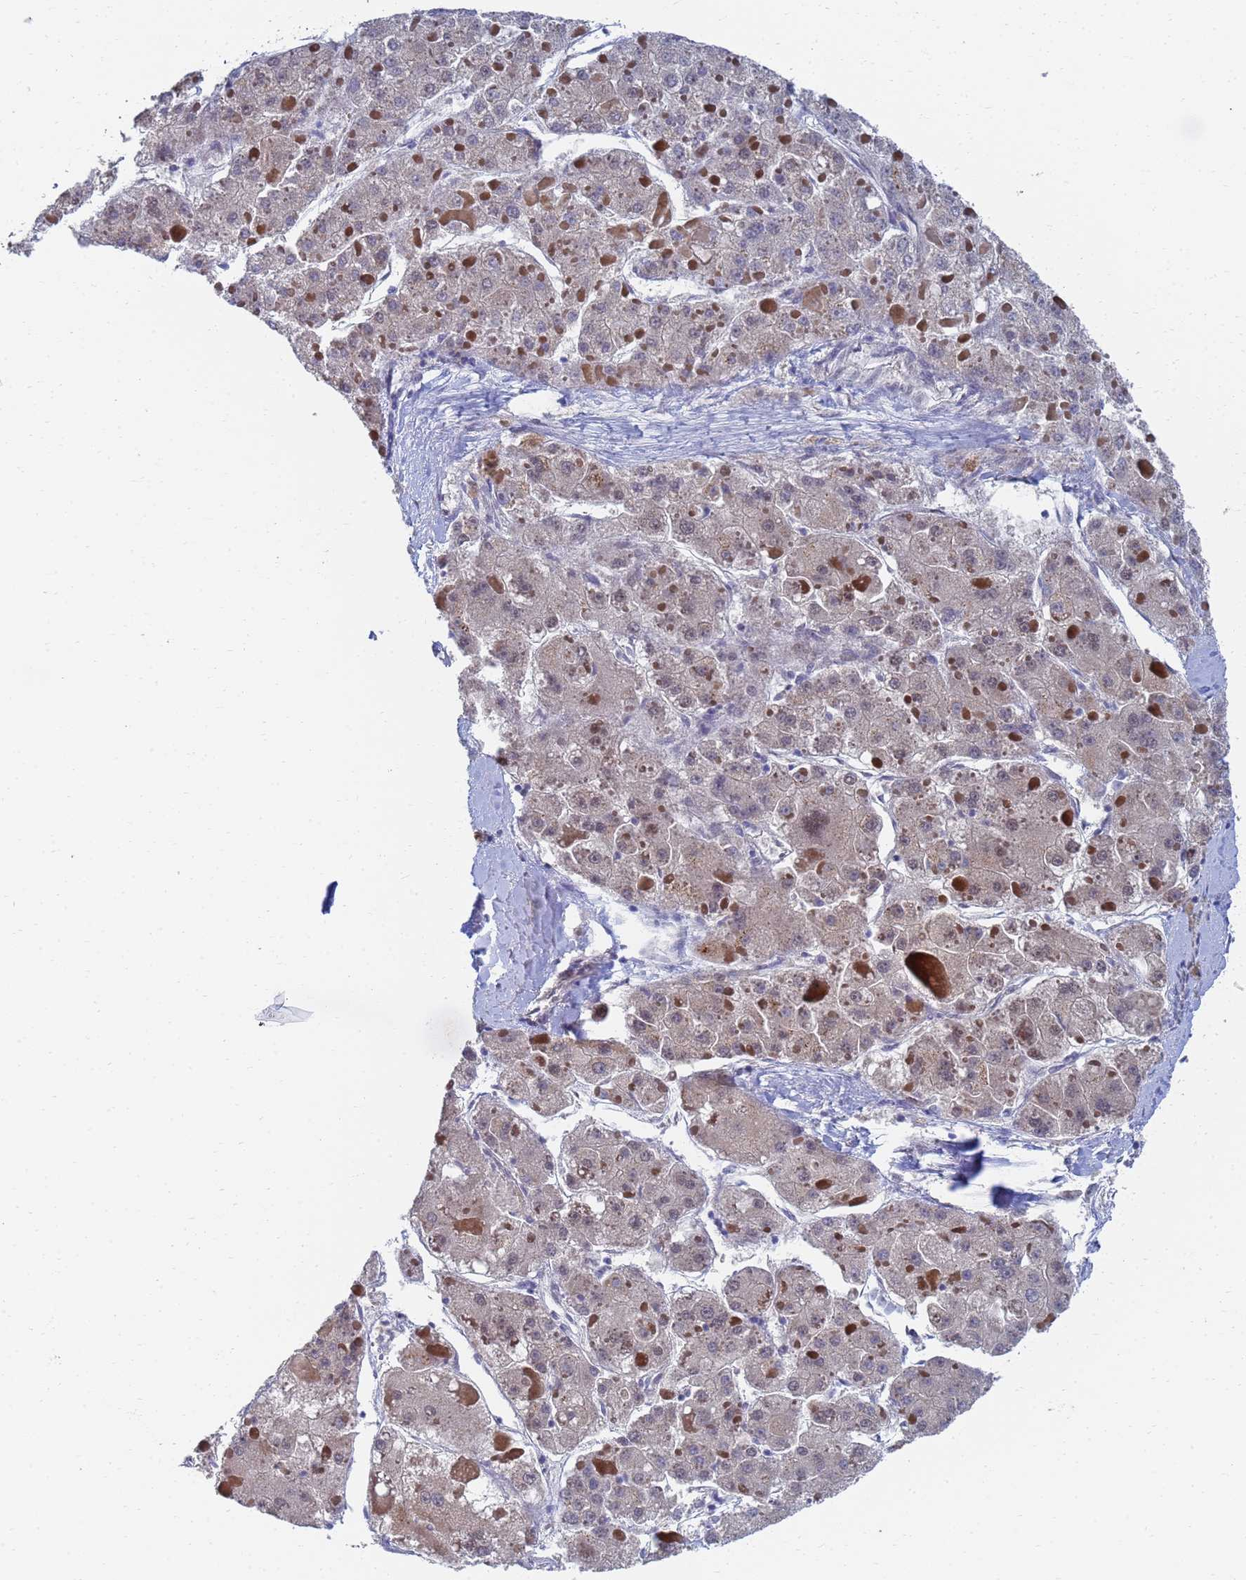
{"staining": {"intensity": "weak", "quantity": "<25%", "location": "cytoplasmic/membranous"}, "tissue": "liver cancer", "cell_type": "Tumor cells", "image_type": "cancer", "snomed": [{"axis": "morphology", "description": "Carcinoma, Hepatocellular, NOS"}, {"axis": "topography", "description": "Liver"}], "caption": "Immunohistochemistry of liver hepatocellular carcinoma demonstrates no expression in tumor cells.", "gene": "AP5Z1", "patient": {"sex": "female", "age": 73}}